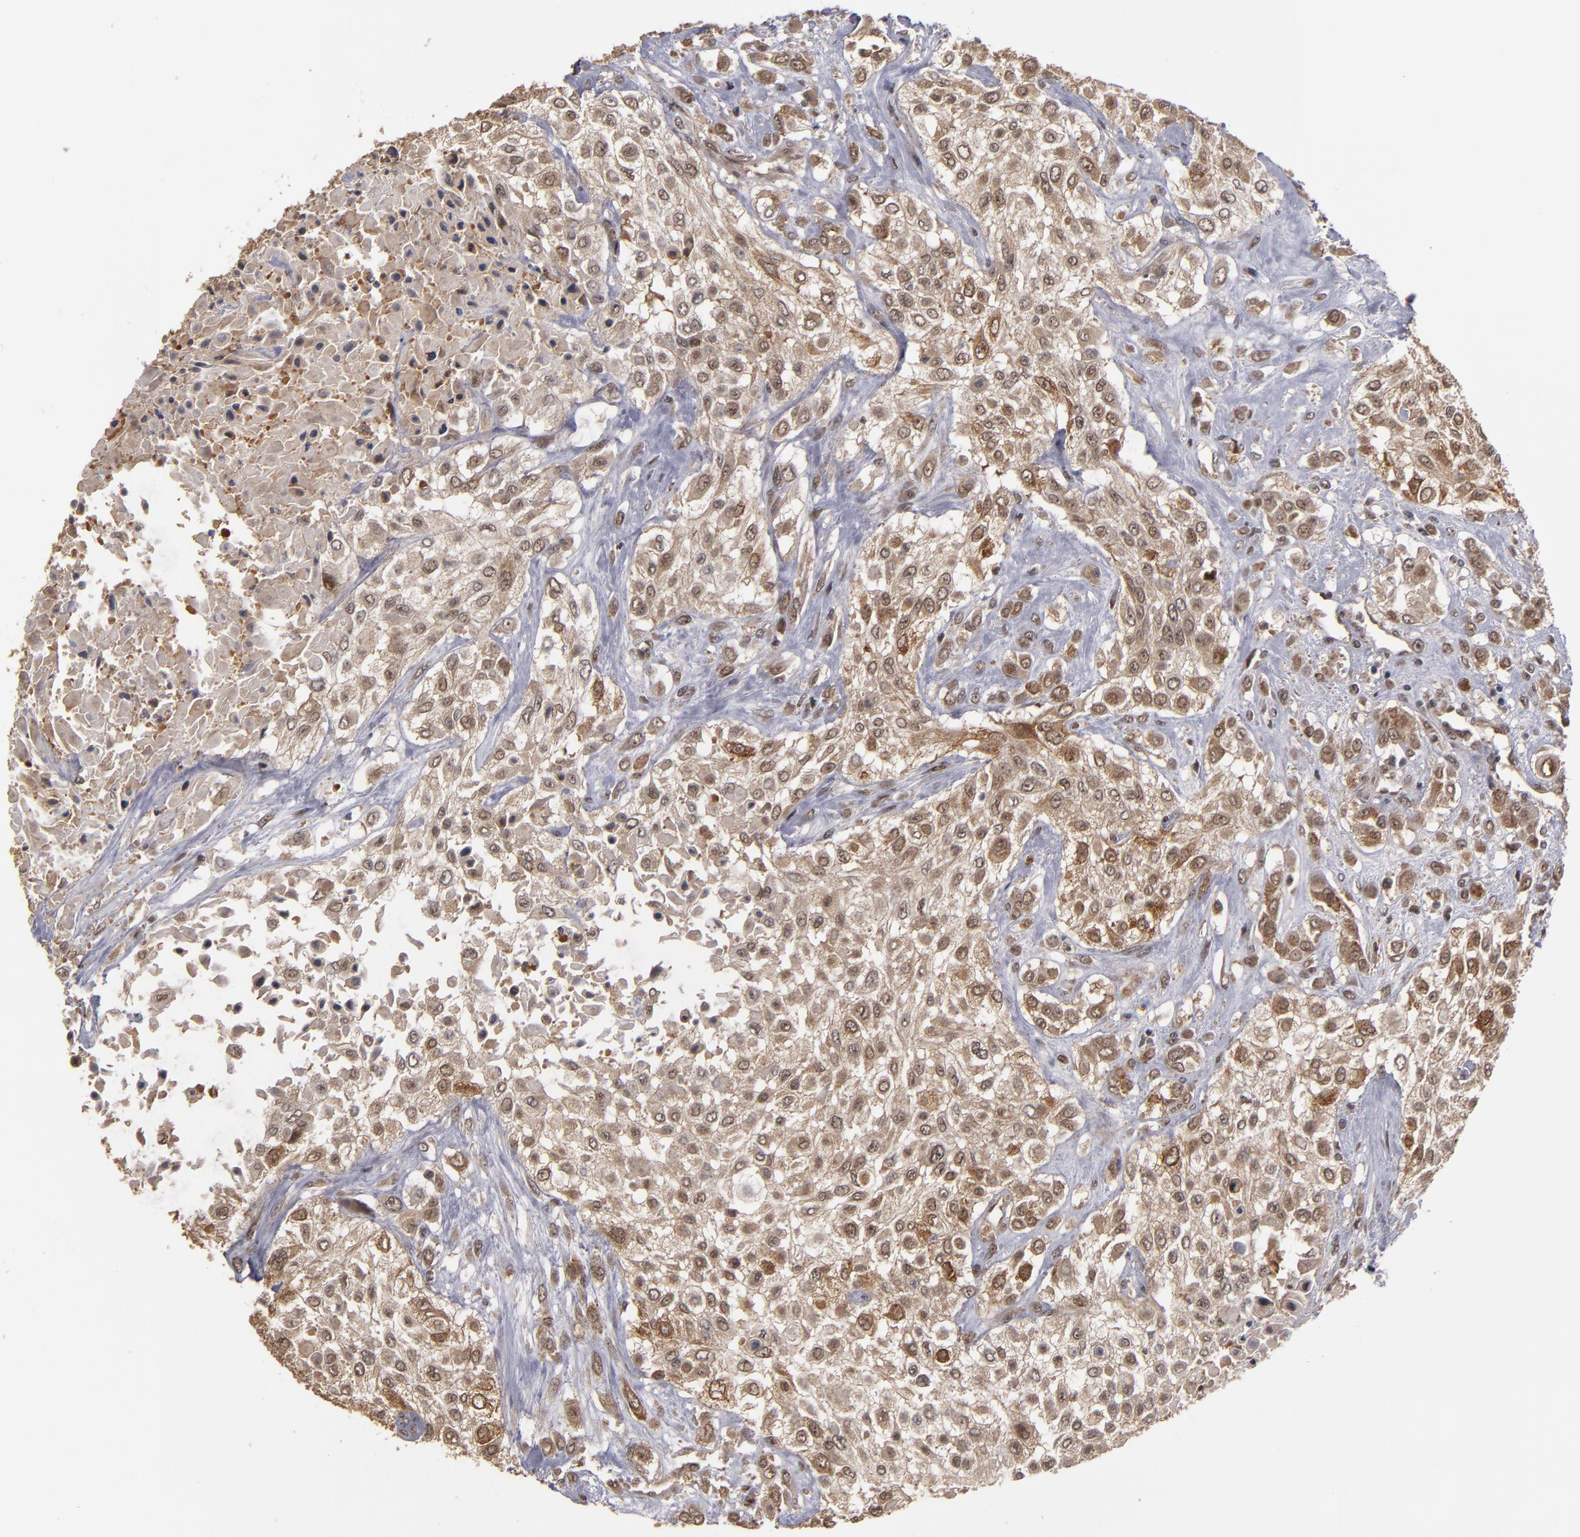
{"staining": {"intensity": "weak", "quantity": ">75%", "location": "cytoplasmic/membranous"}, "tissue": "urothelial cancer", "cell_type": "Tumor cells", "image_type": "cancer", "snomed": [{"axis": "morphology", "description": "Urothelial carcinoma, High grade"}, {"axis": "topography", "description": "Urinary bladder"}], "caption": "This photomicrograph shows immunohistochemistry staining of human urothelial cancer, with low weak cytoplasmic/membranous staining in approximately >75% of tumor cells.", "gene": "CUL5", "patient": {"sex": "male", "age": 57}}